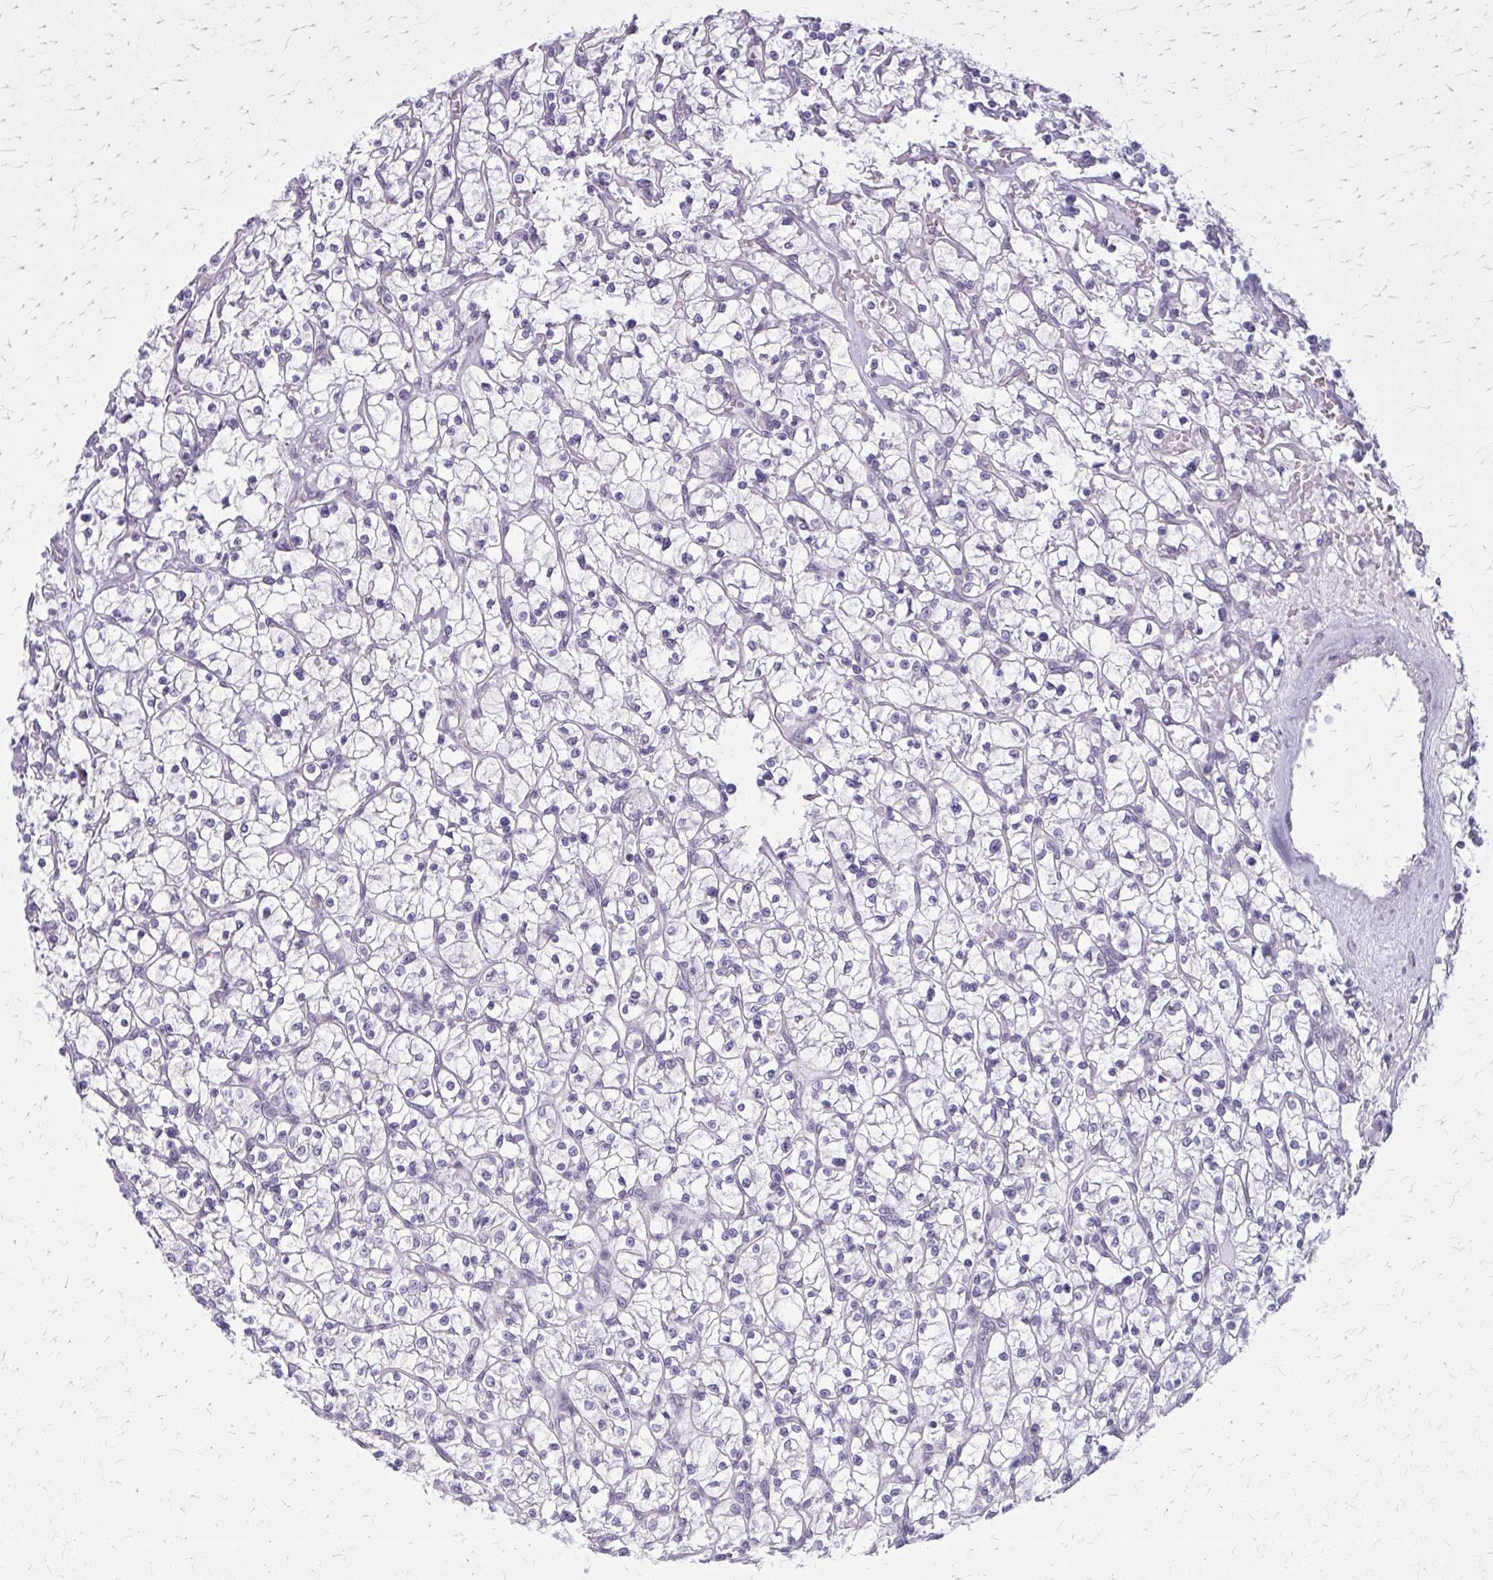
{"staining": {"intensity": "negative", "quantity": "none", "location": "none"}, "tissue": "renal cancer", "cell_type": "Tumor cells", "image_type": "cancer", "snomed": [{"axis": "morphology", "description": "Adenocarcinoma, NOS"}, {"axis": "topography", "description": "Kidney"}], "caption": "Tumor cells are negative for brown protein staining in adenocarcinoma (renal).", "gene": "PLCB1", "patient": {"sex": "female", "age": 64}}